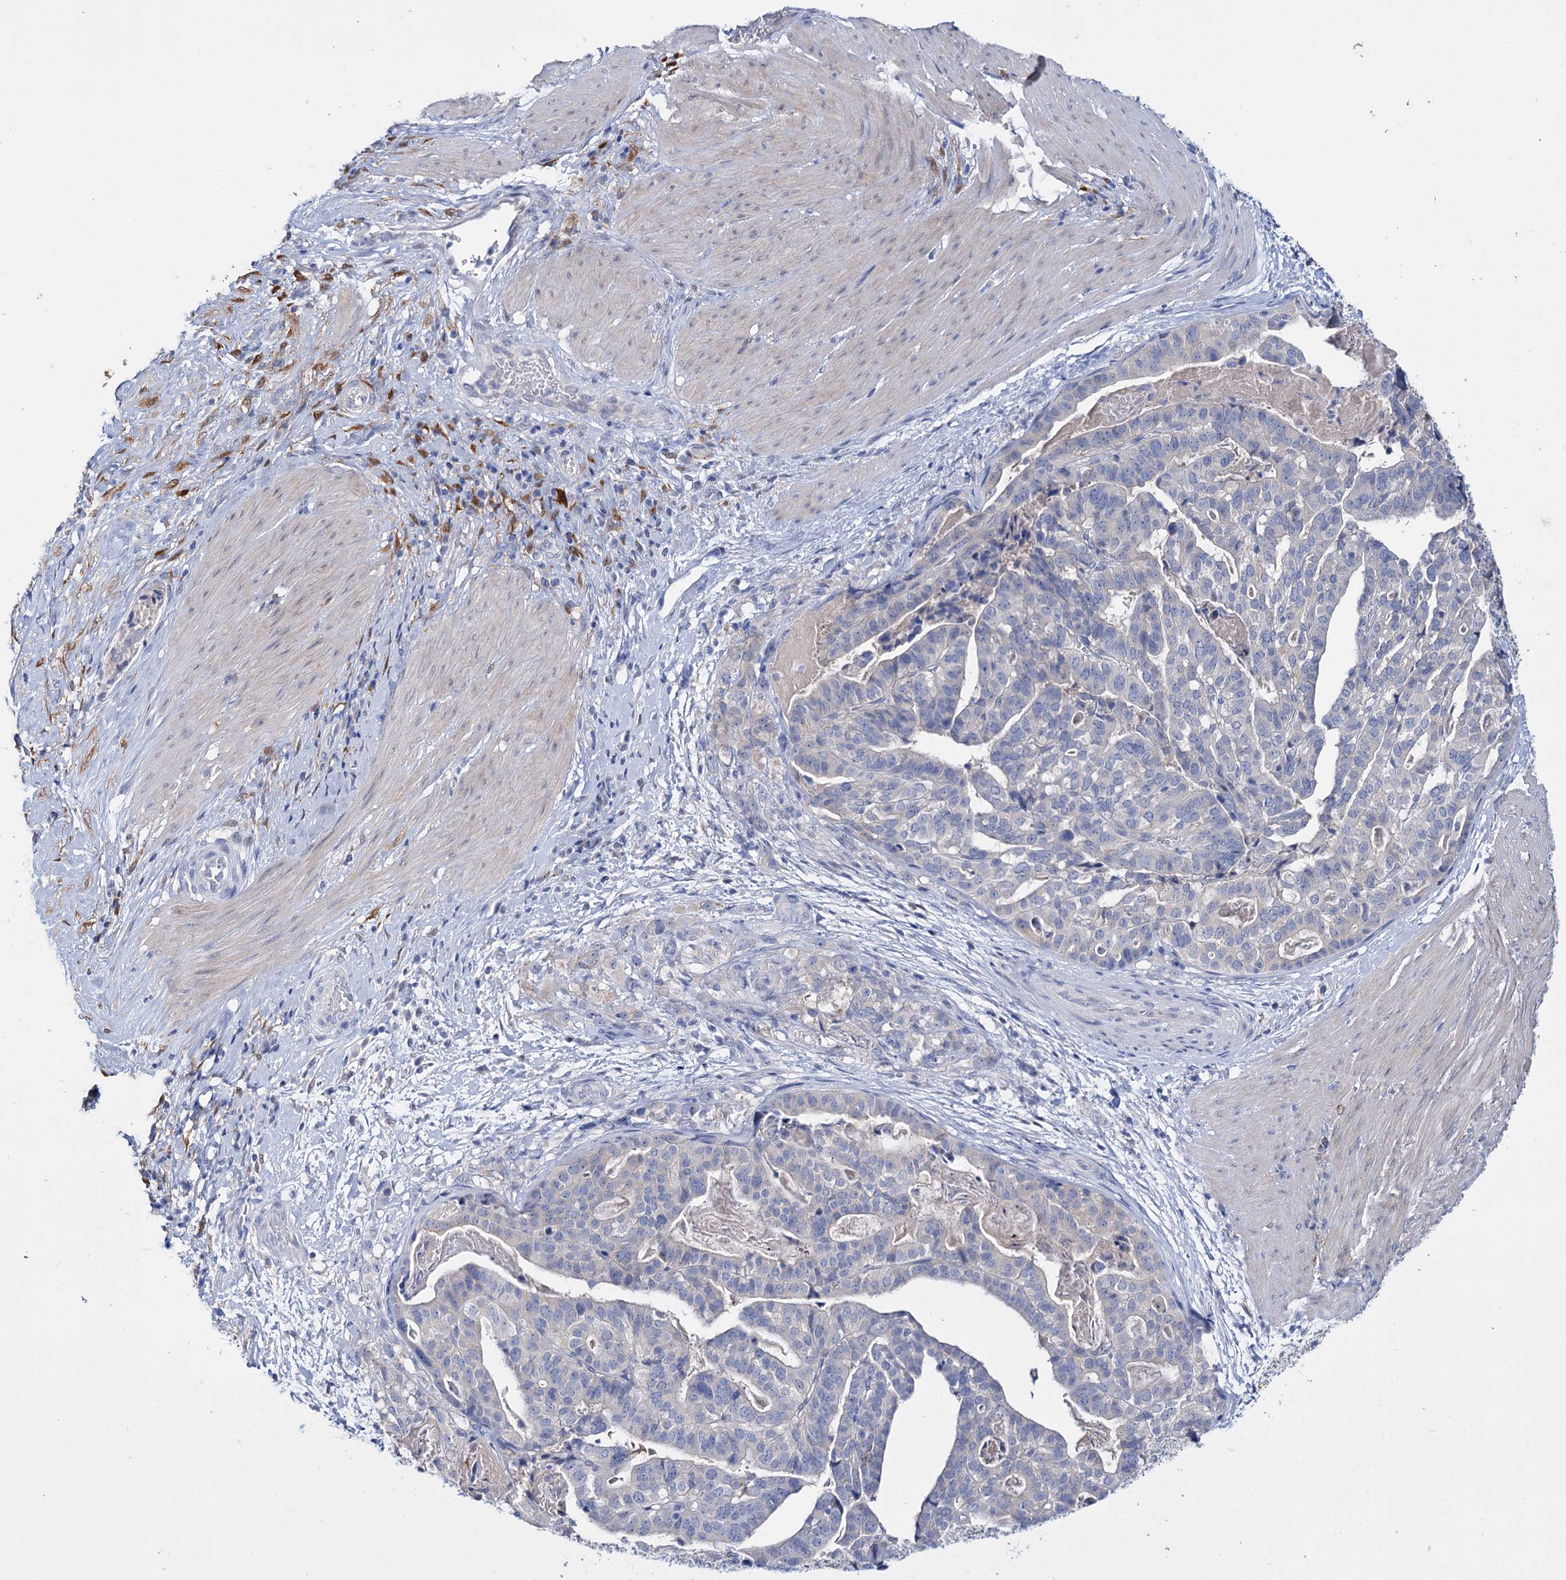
{"staining": {"intensity": "negative", "quantity": "none", "location": "none"}, "tissue": "stomach cancer", "cell_type": "Tumor cells", "image_type": "cancer", "snomed": [{"axis": "morphology", "description": "Adenocarcinoma, NOS"}, {"axis": "topography", "description": "Stomach"}], "caption": "Histopathology image shows no significant protein expression in tumor cells of stomach adenocarcinoma.", "gene": "LYZL4", "patient": {"sex": "male", "age": 48}}